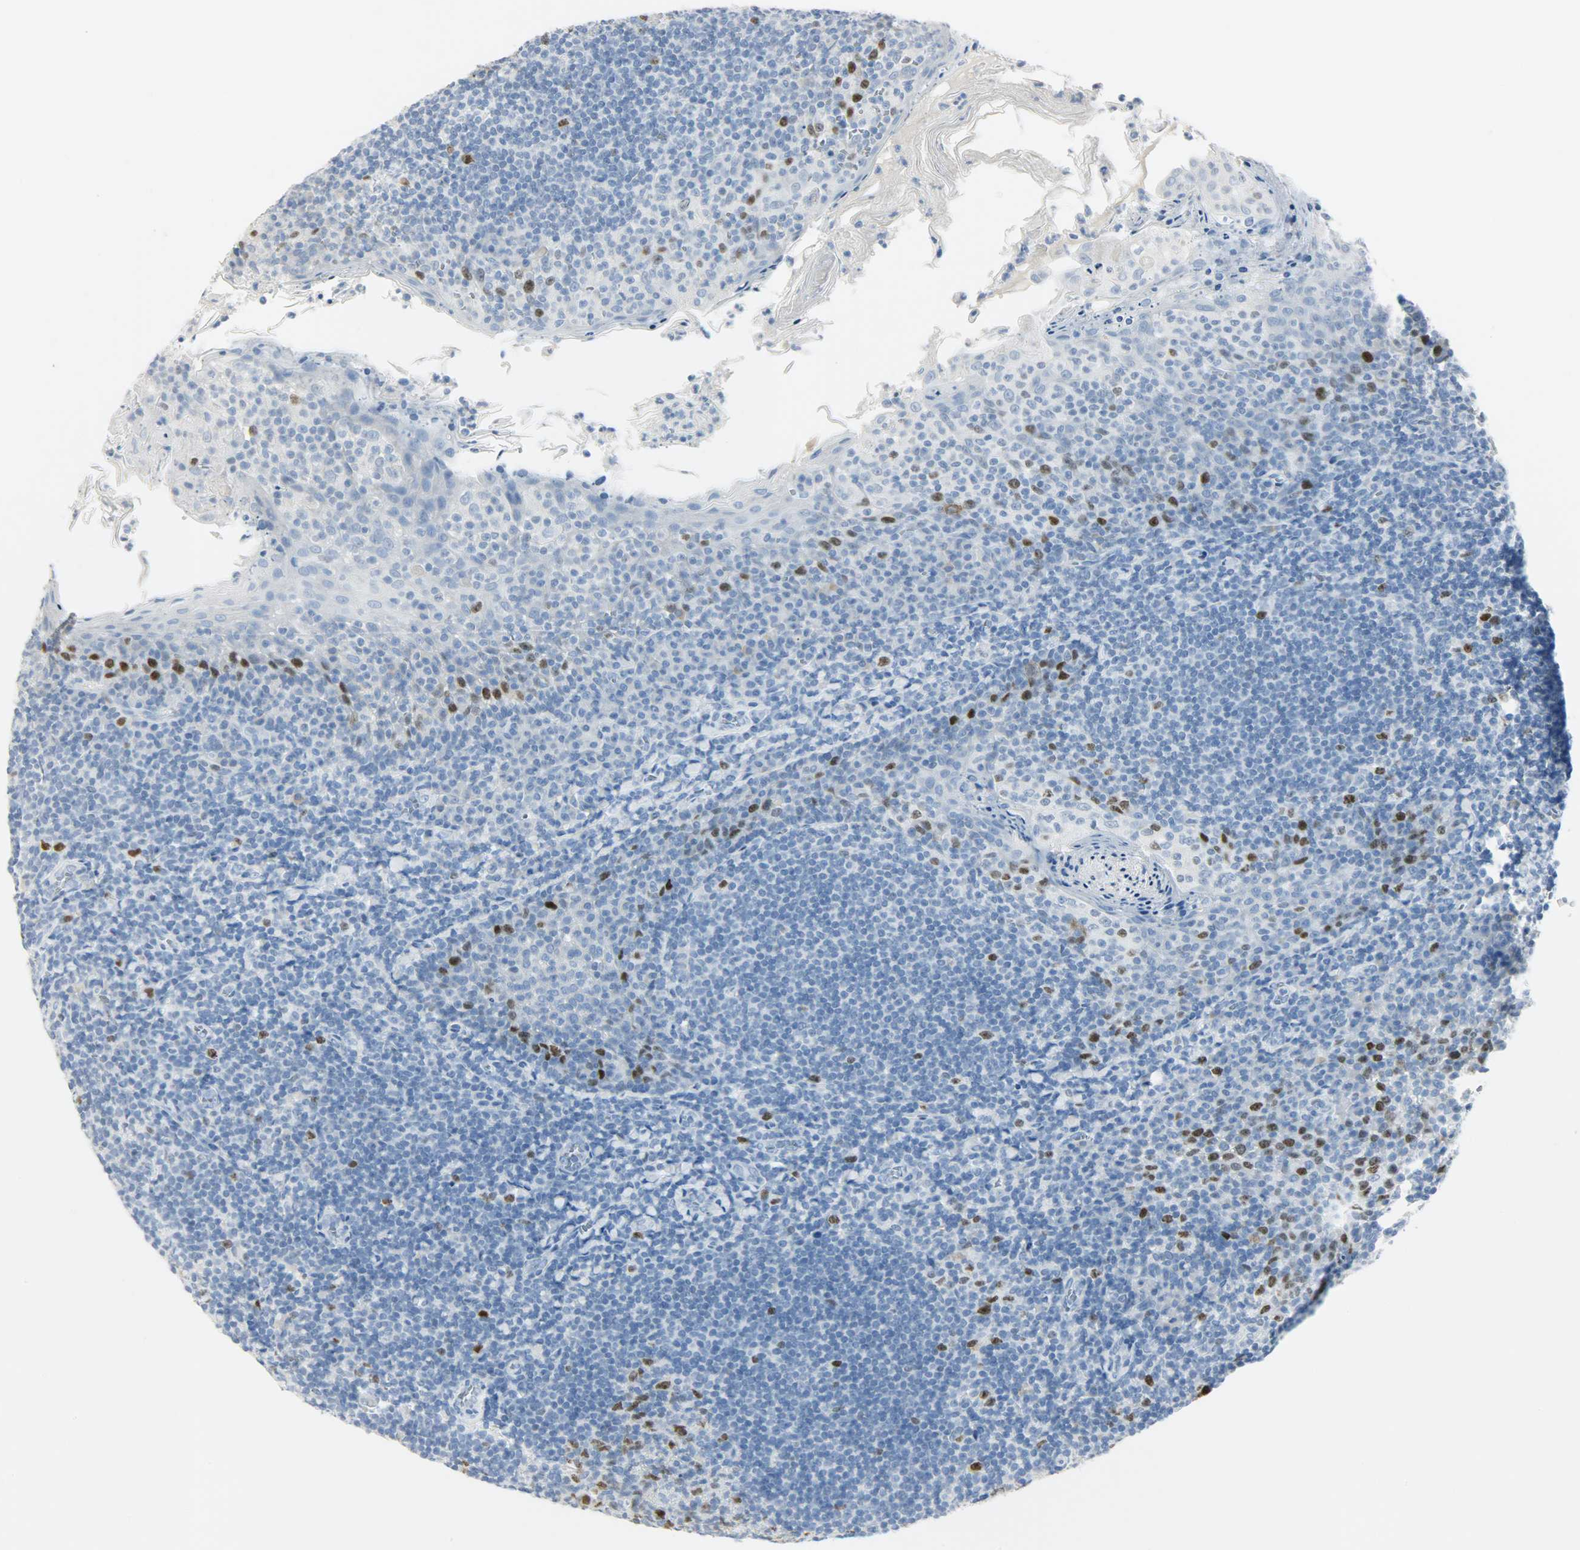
{"staining": {"intensity": "strong", "quantity": "25%-75%", "location": "nuclear"}, "tissue": "tonsil", "cell_type": "Germinal center cells", "image_type": "normal", "snomed": [{"axis": "morphology", "description": "Normal tissue, NOS"}, {"axis": "topography", "description": "Tonsil"}], "caption": "Immunohistochemical staining of normal human tonsil demonstrates 25%-75% levels of strong nuclear protein positivity in about 25%-75% of germinal center cells. The protein of interest is stained brown, and the nuclei are stained in blue (DAB (3,3'-diaminobenzidine) IHC with brightfield microscopy, high magnification).", "gene": "HELLS", "patient": {"sex": "male", "age": 31}}